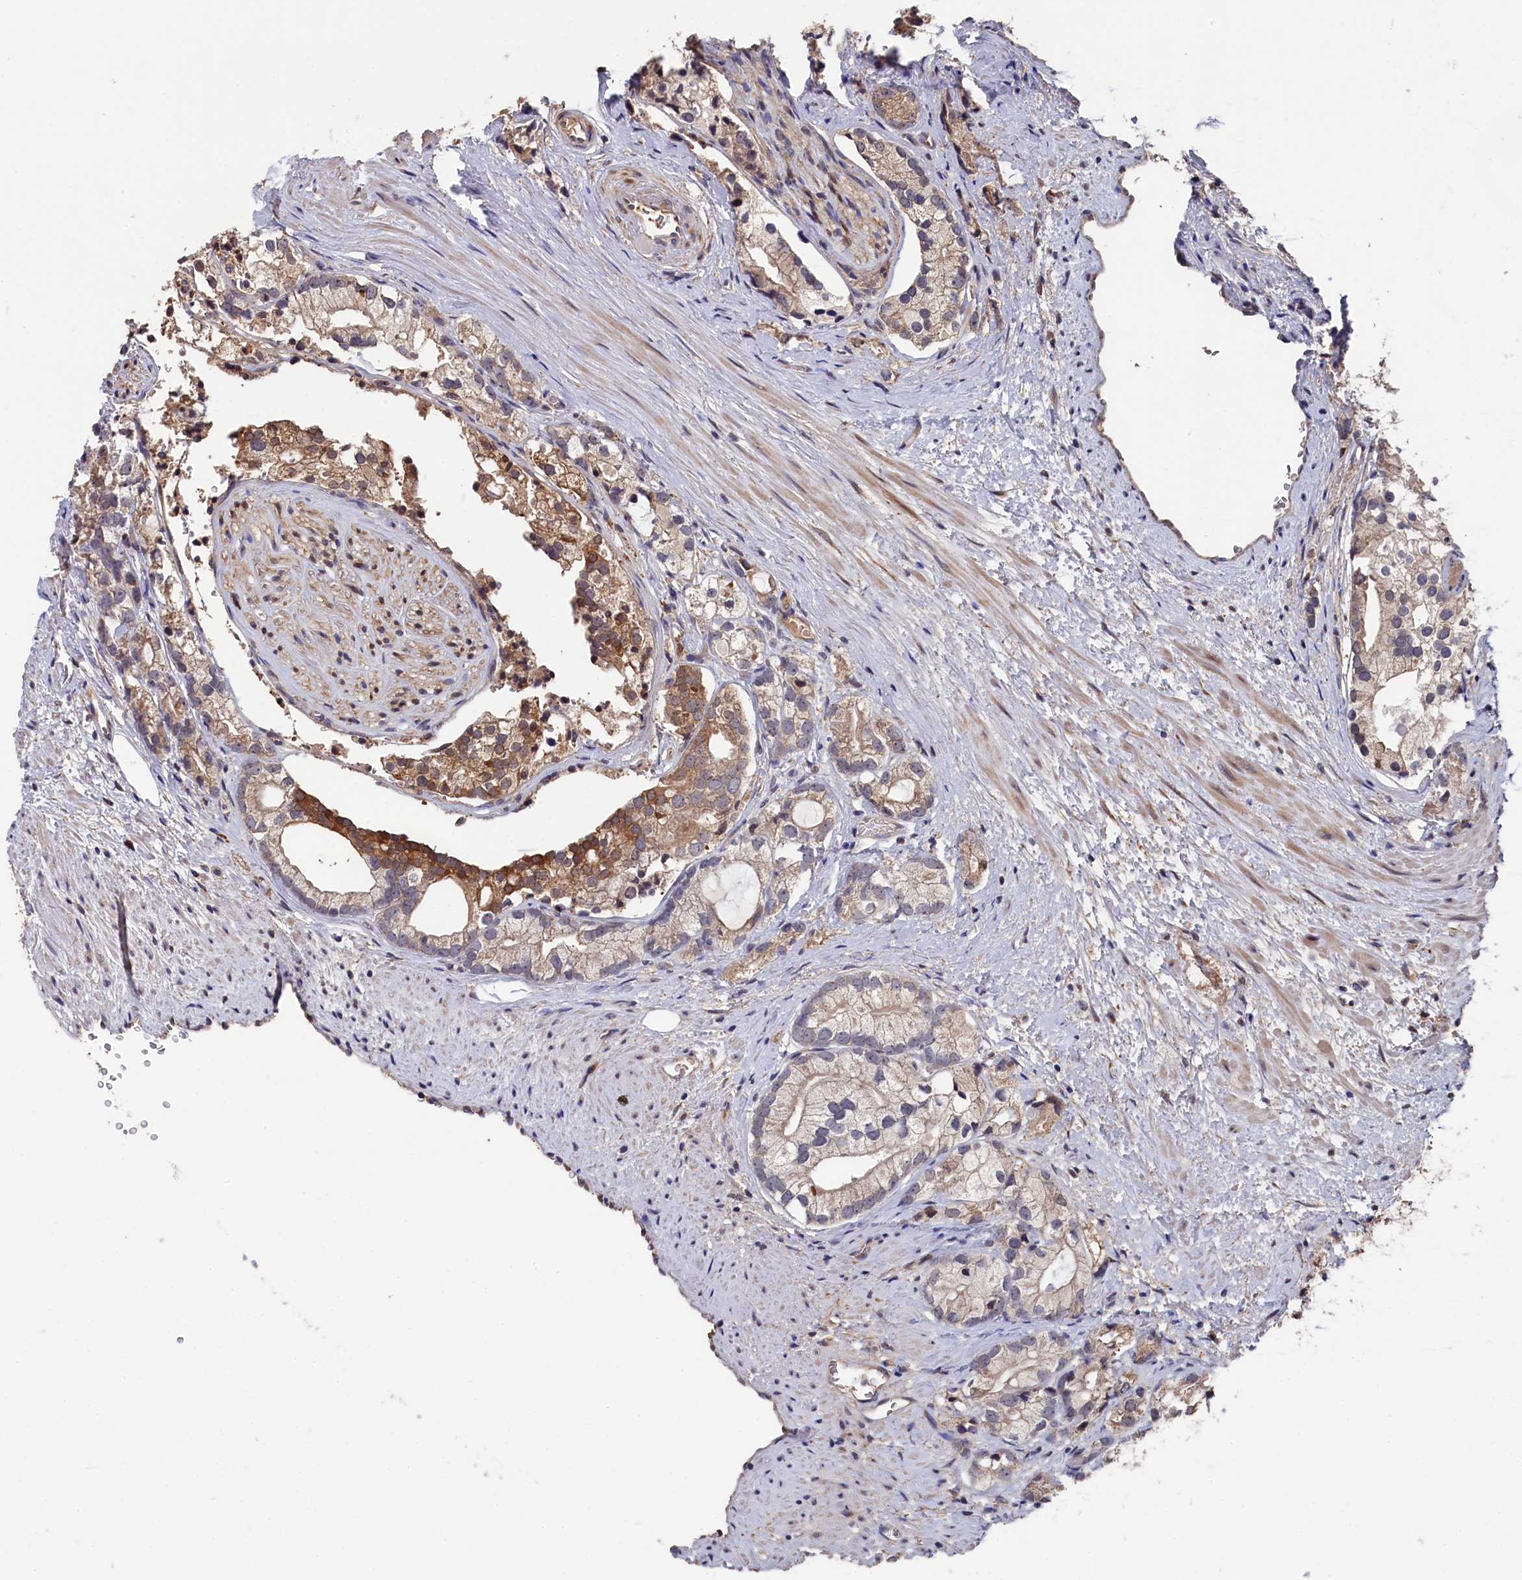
{"staining": {"intensity": "moderate", "quantity": "<25%", "location": "cytoplasmic/membranous"}, "tissue": "prostate cancer", "cell_type": "Tumor cells", "image_type": "cancer", "snomed": [{"axis": "morphology", "description": "Adenocarcinoma, High grade"}, {"axis": "topography", "description": "Prostate"}], "caption": "Immunohistochemistry of human prostate cancer reveals low levels of moderate cytoplasmic/membranous positivity in about <25% of tumor cells. Nuclei are stained in blue.", "gene": "SLC12A4", "patient": {"sex": "male", "age": 75}}